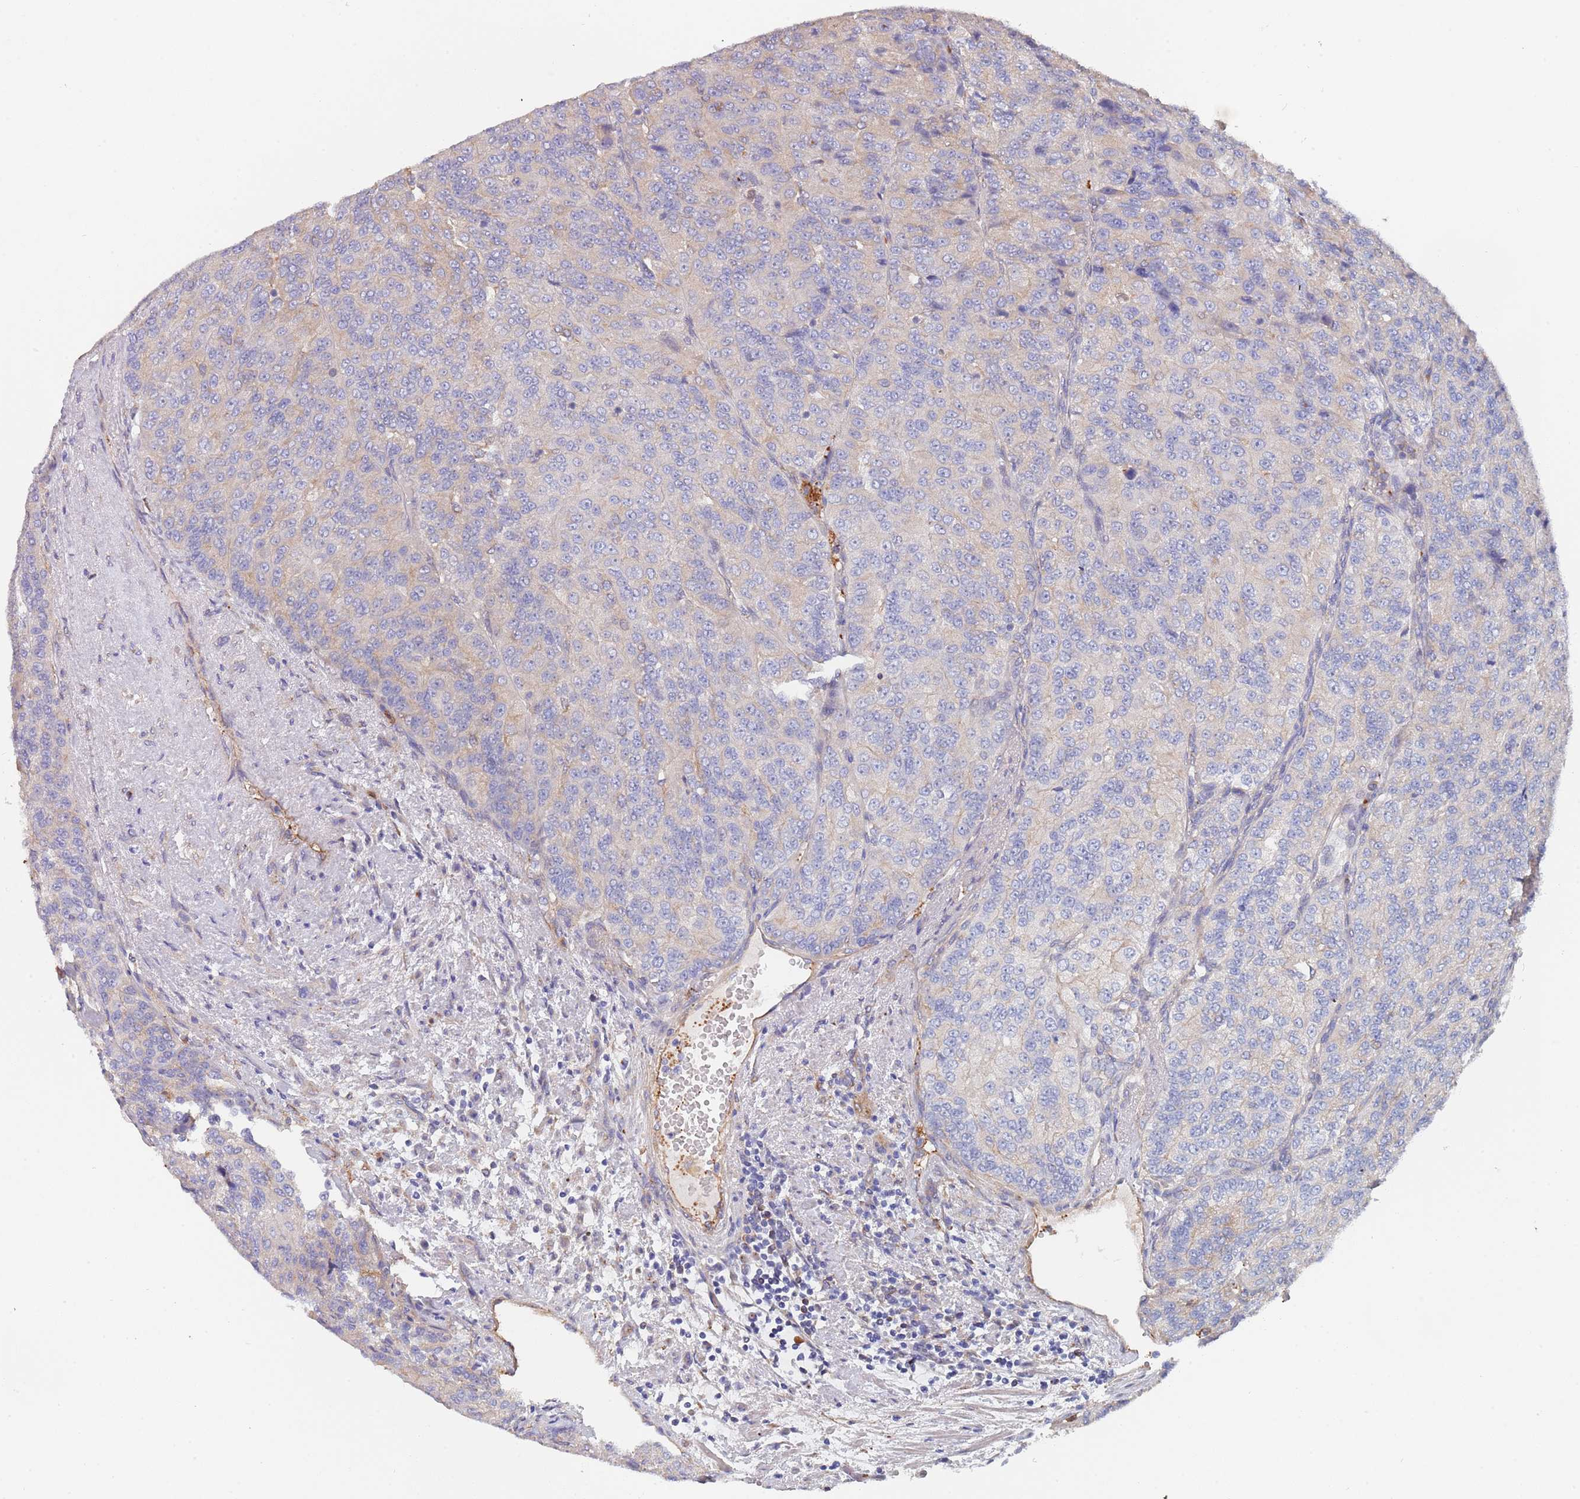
{"staining": {"intensity": "negative", "quantity": "none", "location": "none"}, "tissue": "renal cancer", "cell_type": "Tumor cells", "image_type": "cancer", "snomed": [{"axis": "morphology", "description": "Adenocarcinoma, NOS"}, {"axis": "topography", "description": "Kidney"}], "caption": "High magnification brightfield microscopy of renal cancer stained with DAB (3,3'-diaminobenzidine) (brown) and counterstained with hematoxylin (blue): tumor cells show no significant expression.", "gene": "DCUN1D3", "patient": {"sex": "female", "age": 63}}